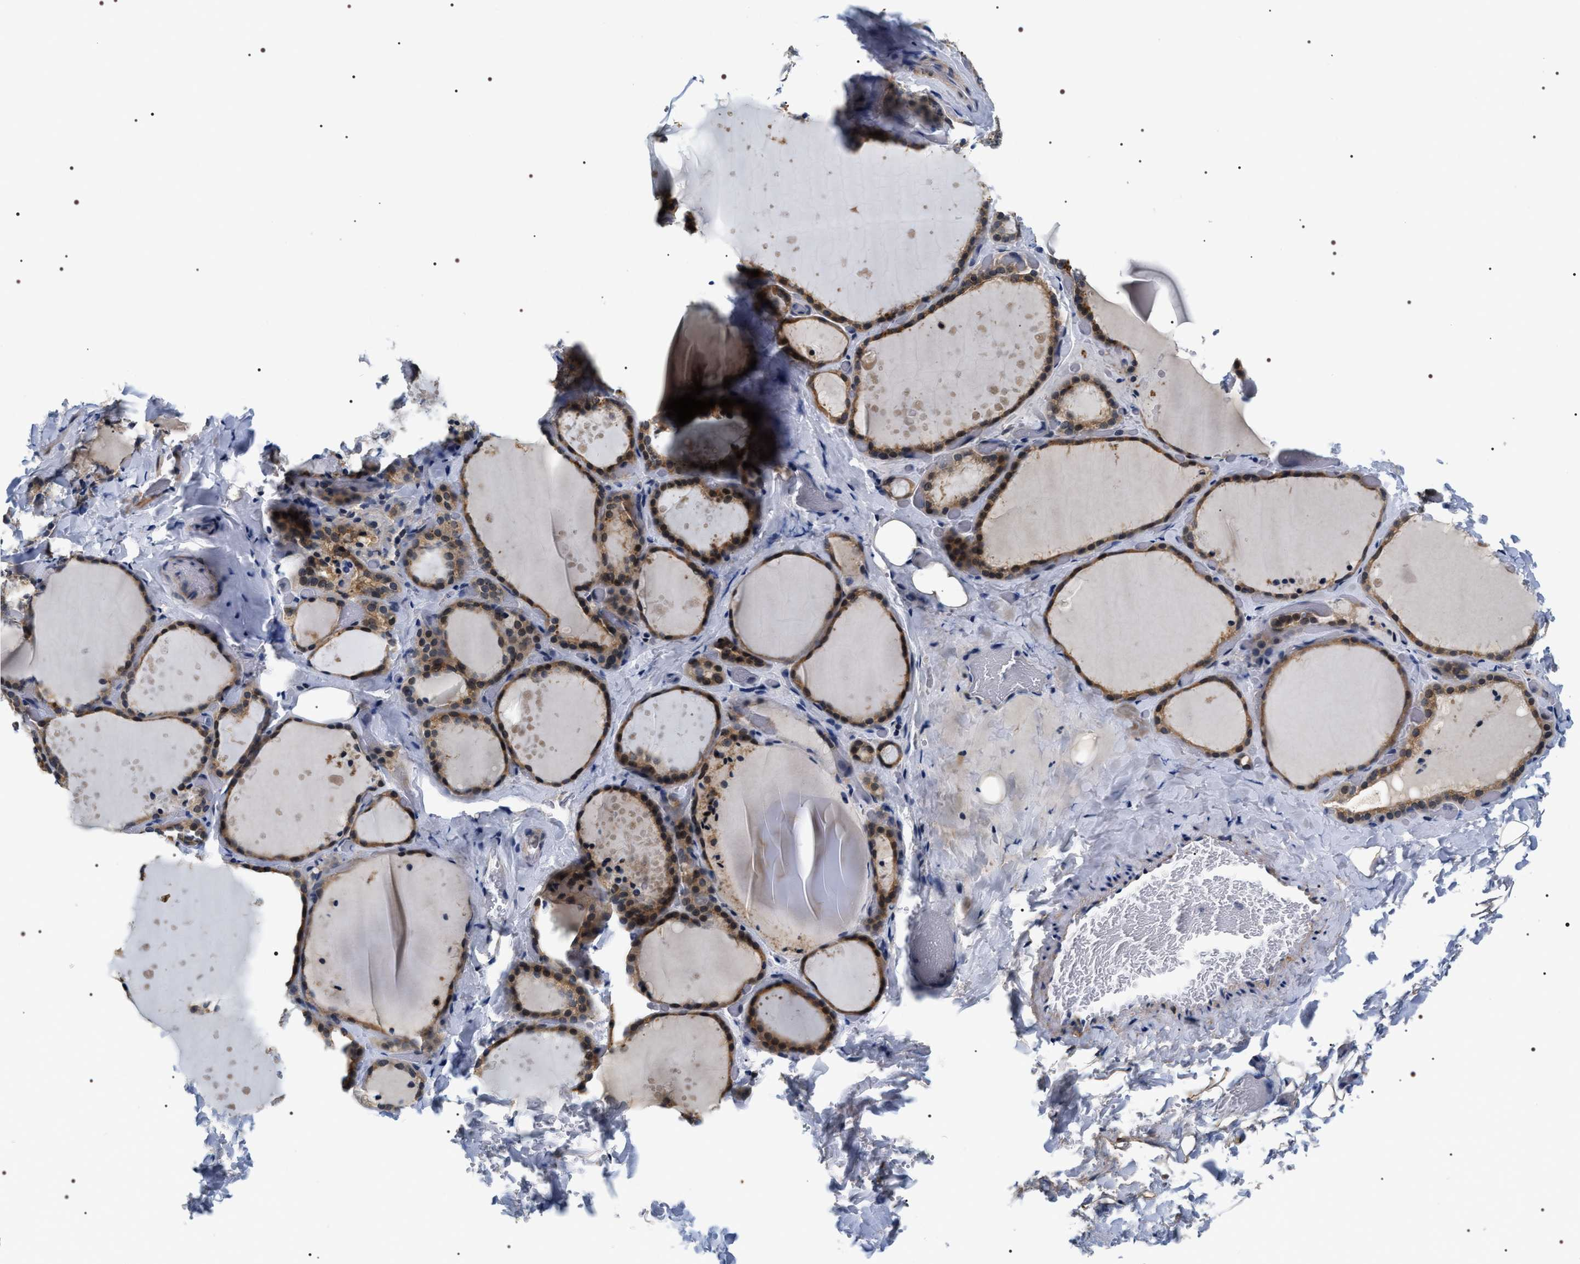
{"staining": {"intensity": "weak", "quantity": ">75%", "location": "cytoplasmic/membranous,nuclear"}, "tissue": "thyroid gland", "cell_type": "Glandular cells", "image_type": "normal", "snomed": [{"axis": "morphology", "description": "Normal tissue, NOS"}, {"axis": "topography", "description": "Thyroid gland"}], "caption": "Weak cytoplasmic/membranous,nuclear protein expression is seen in approximately >75% of glandular cells in thyroid gland. (DAB (3,3'-diaminobenzidine) IHC, brown staining for protein, blue staining for nuclei).", "gene": "BAG2", "patient": {"sex": "female", "age": 44}}